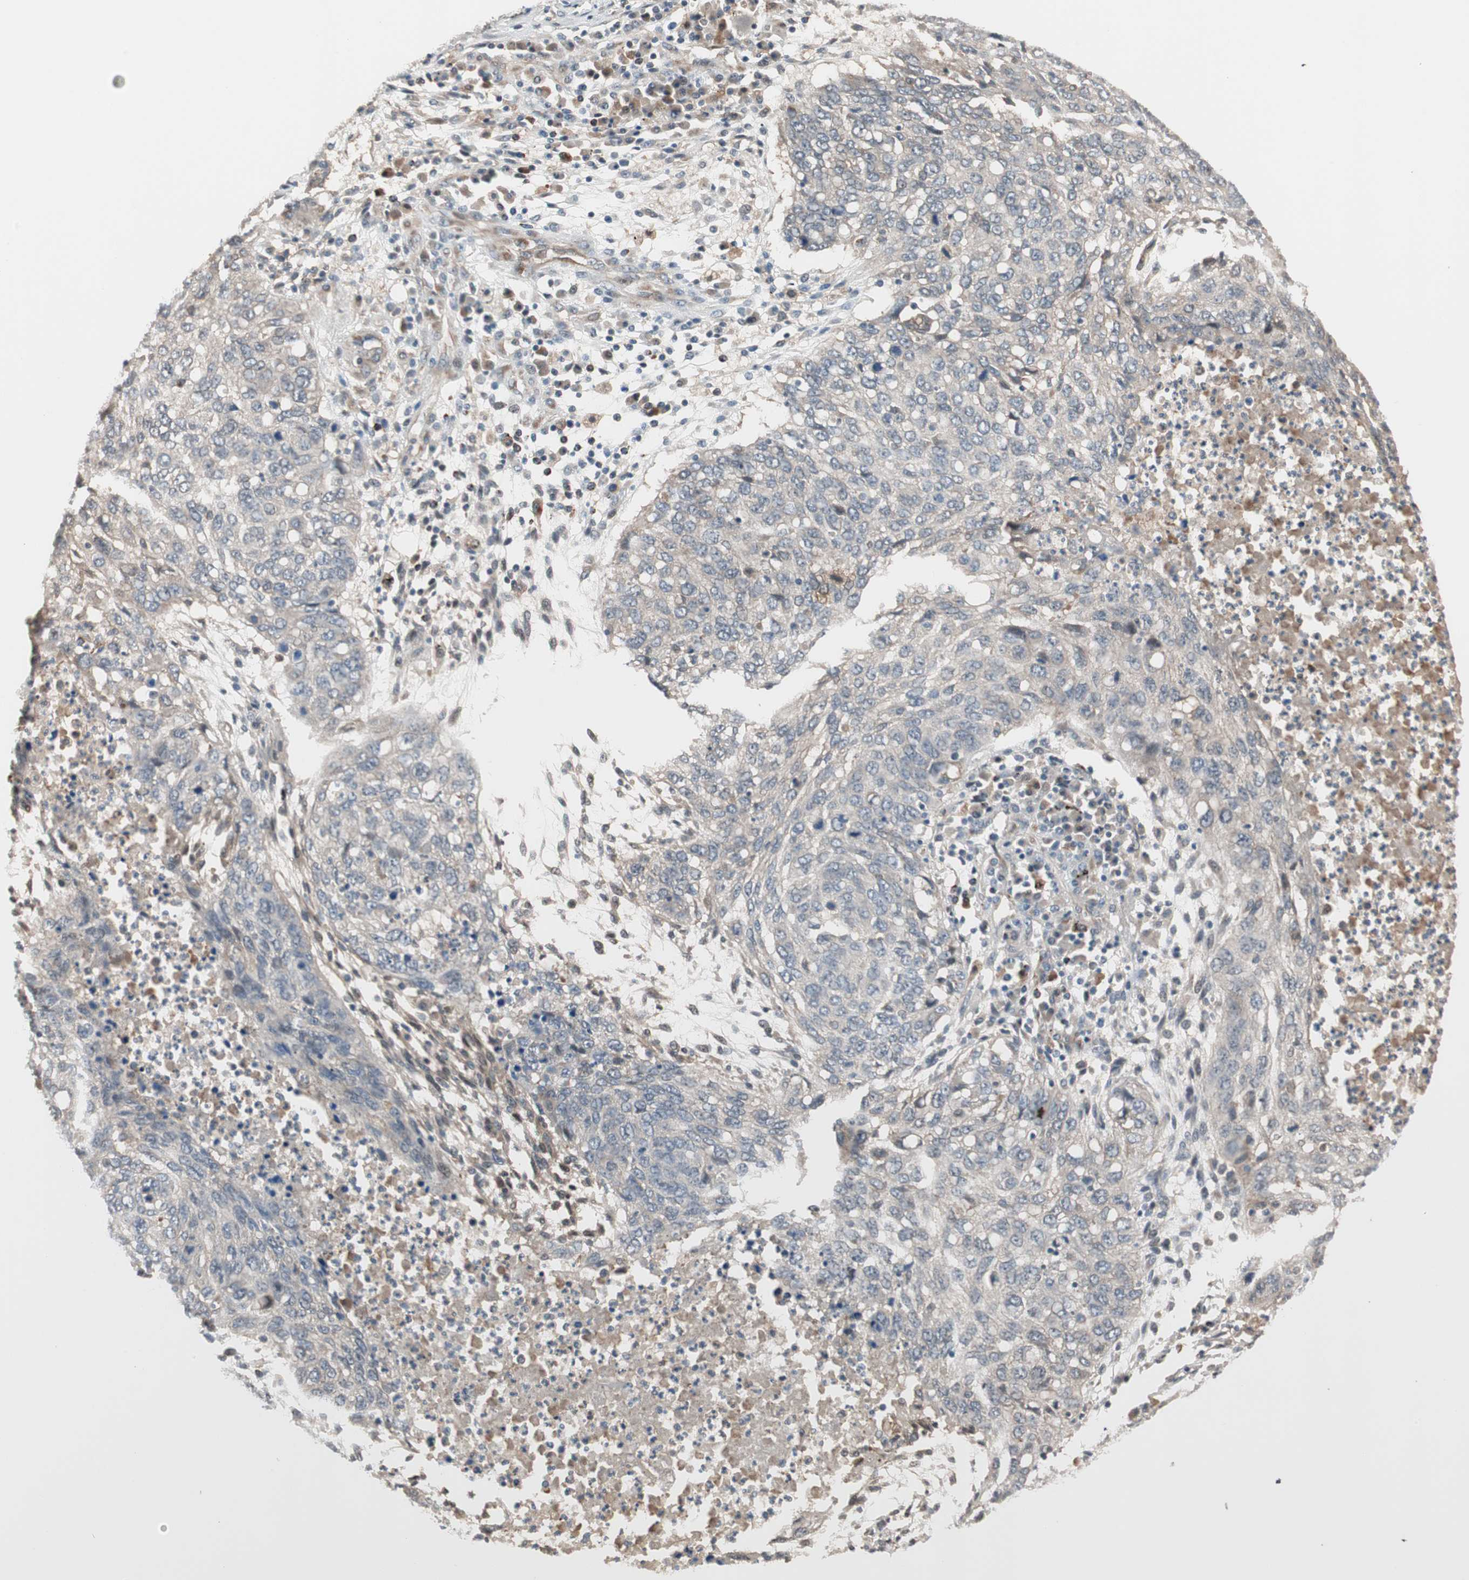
{"staining": {"intensity": "weak", "quantity": "25%-75%", "location": "cytoplasmic/membranous"}, "tissue": "lung cancer", "cell_type": "Tumor cells", "image_type": "cancer", "snomed": [{"axis": "morphology", "description": "Squamous cell carcinoma, NOS"}, {"axis": "topography", "description": "Lung"}], "caption": "IHC histopathology image of neoplastic tissue: lung cancer (squamous cell carcinoma) stained using immunohistochemistry (IHC) reveals low levels of weak protein expression localized specifically in the cytoplasmic/membranous of tumor cells, appearing as a cytoplasmic/membranous brown color.", "gene": "PIK3R3", "patient": {"sex": "female", "age": 63}}